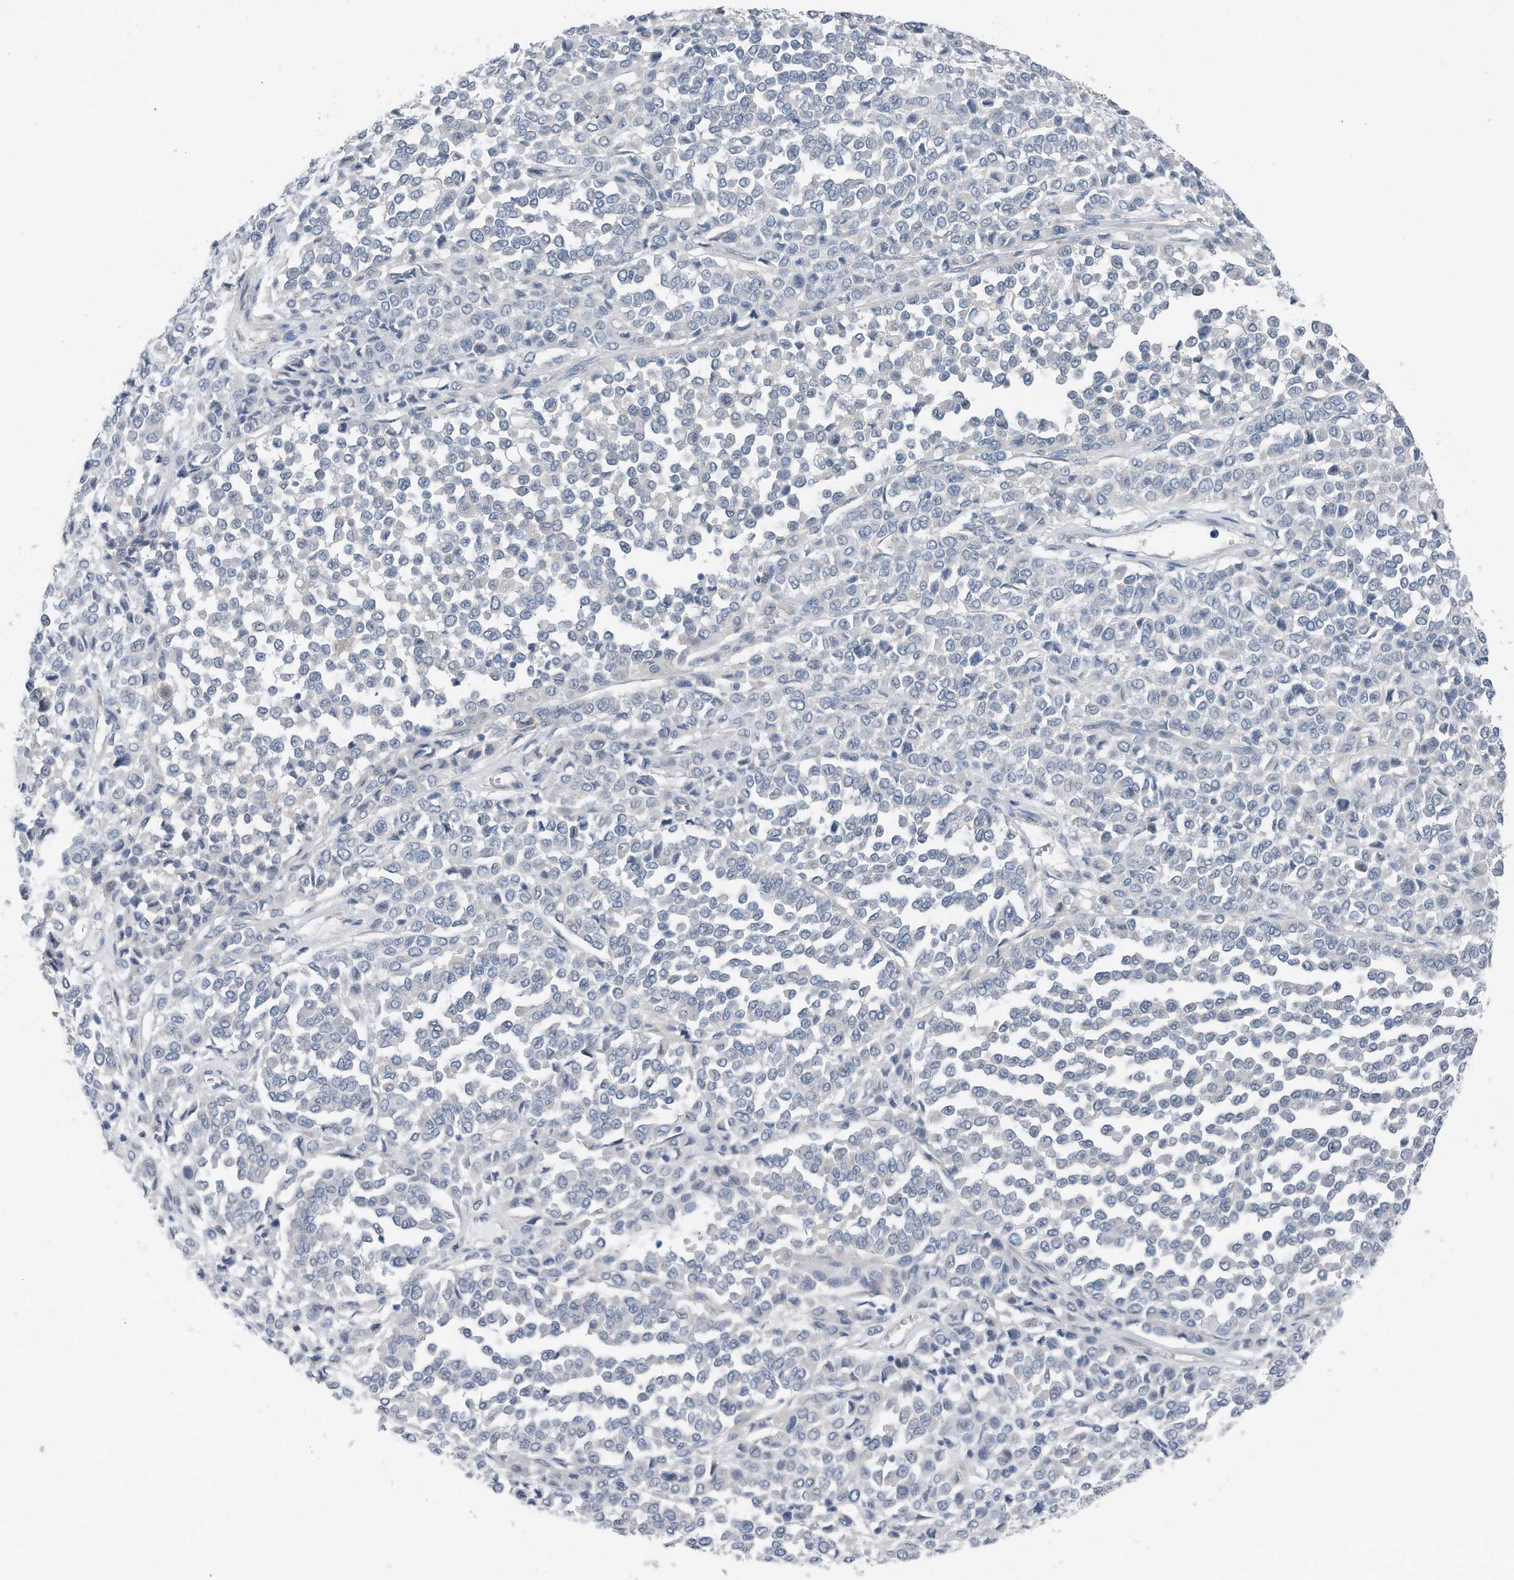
{"staining": {"intensity": "negative", "quantity": "none", "location": "none"}, "tissue": "melanoma", "cell_type": "Tumor cells", "image_type": "cancer", "snomed": [{"axis": "morphology", "description": "Malignant melanoma, Metastatic site"}, {"axis": "topography", "description": "Pancreas"}], "caption": "Melanoma was stained to show a protein in brown. There is no significant expression in tumor cells.", "gene": "YRDC", "patient": {"sex": "female", "age": 30}}